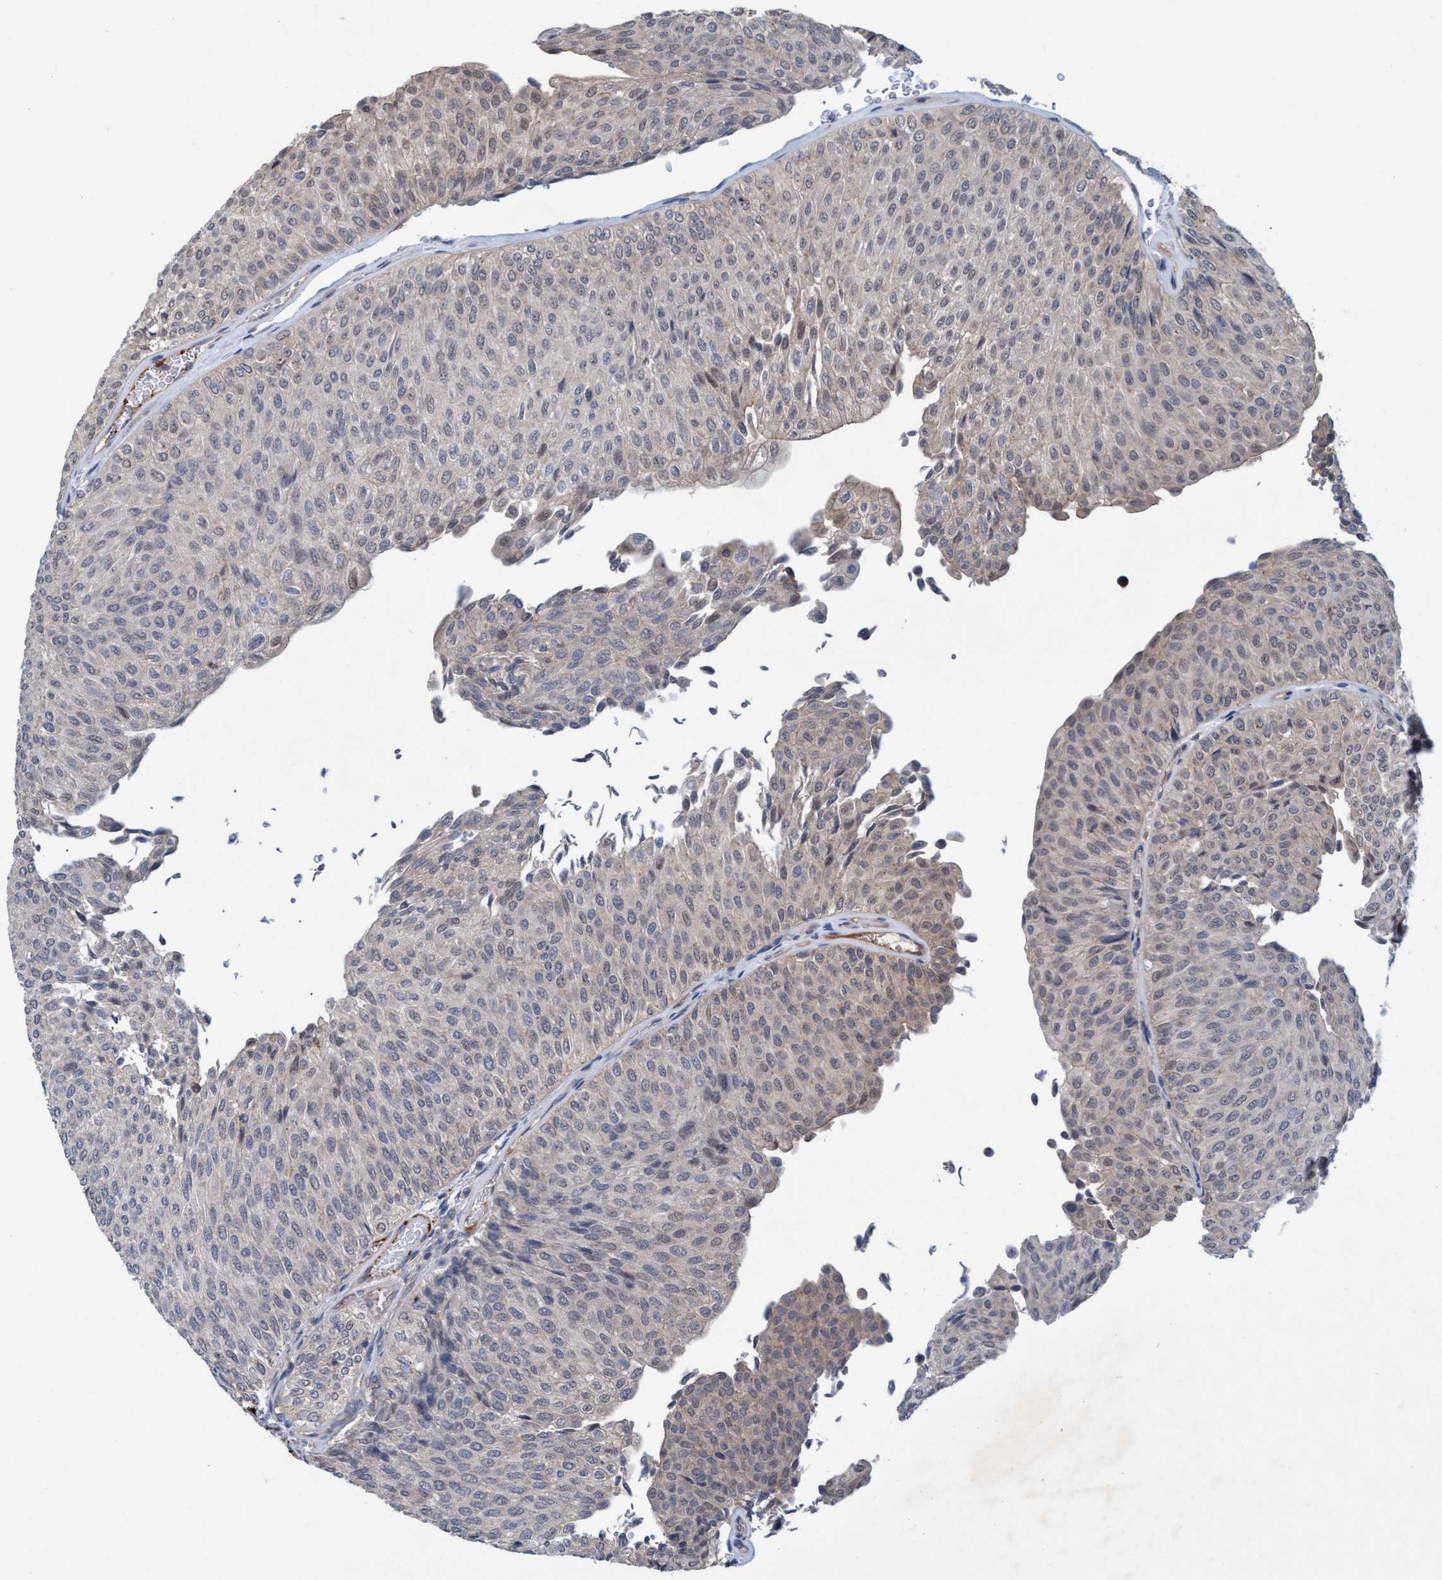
{"staining": {"intensity": "negative", "quantity": "none", "location": "none"}, "tissue": "urothelial cancer", "cell_type": "Tumor cells", "image_type": "cancer", "snomed": [{"axis": "morphology", "description": "Urothelial carcinoma, Low grade"}, {"axis": "topography", "description": "Urinary bladder"}], "caption": "Tumor cells are negative for brown protein staining in urothelial carcinoma (low-grade). (Immunohistochemistry (ihc), brightfield microscopy, high magnification).", "gene": "TRIM65", "patient": {"sex": "male", "age": 78}}